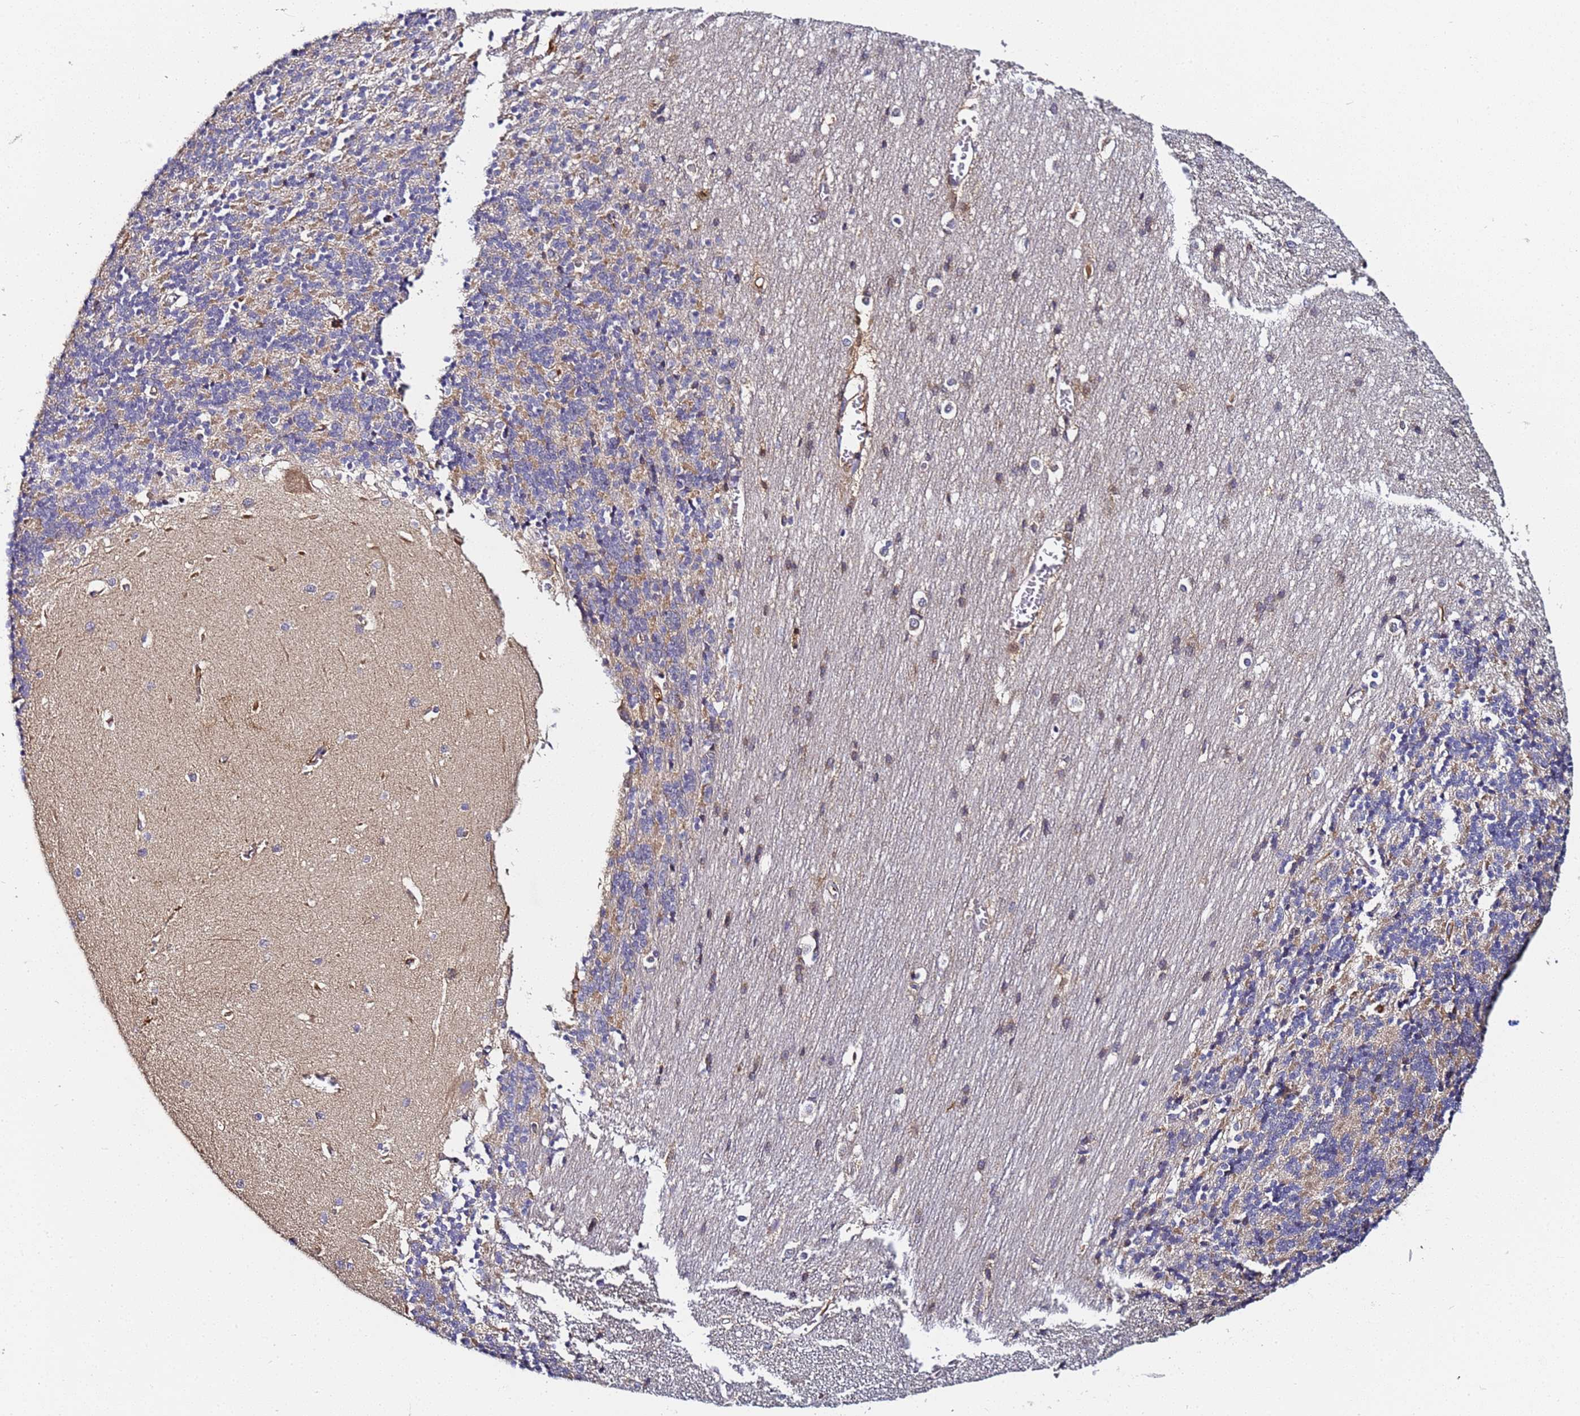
{"staining": {"intensity": "weak", "quantity": "<25%", "location": "cytoplasmic/membranous"}, "tissue": "cerebellum", "cell_type": "Cells in granular layer", "image_type": "normal", "snomed": [{"axis": "morphology", "description": "Normal tissue, NOS"}, {"axis": "topography", "description": "Cerebellum"}], "caption": "Protein analysis of benign cerebellum shows no significant positivity in cells in granular layer.", "gene": "LRRC69", "patient": {"sex": "male", "age": 37}}